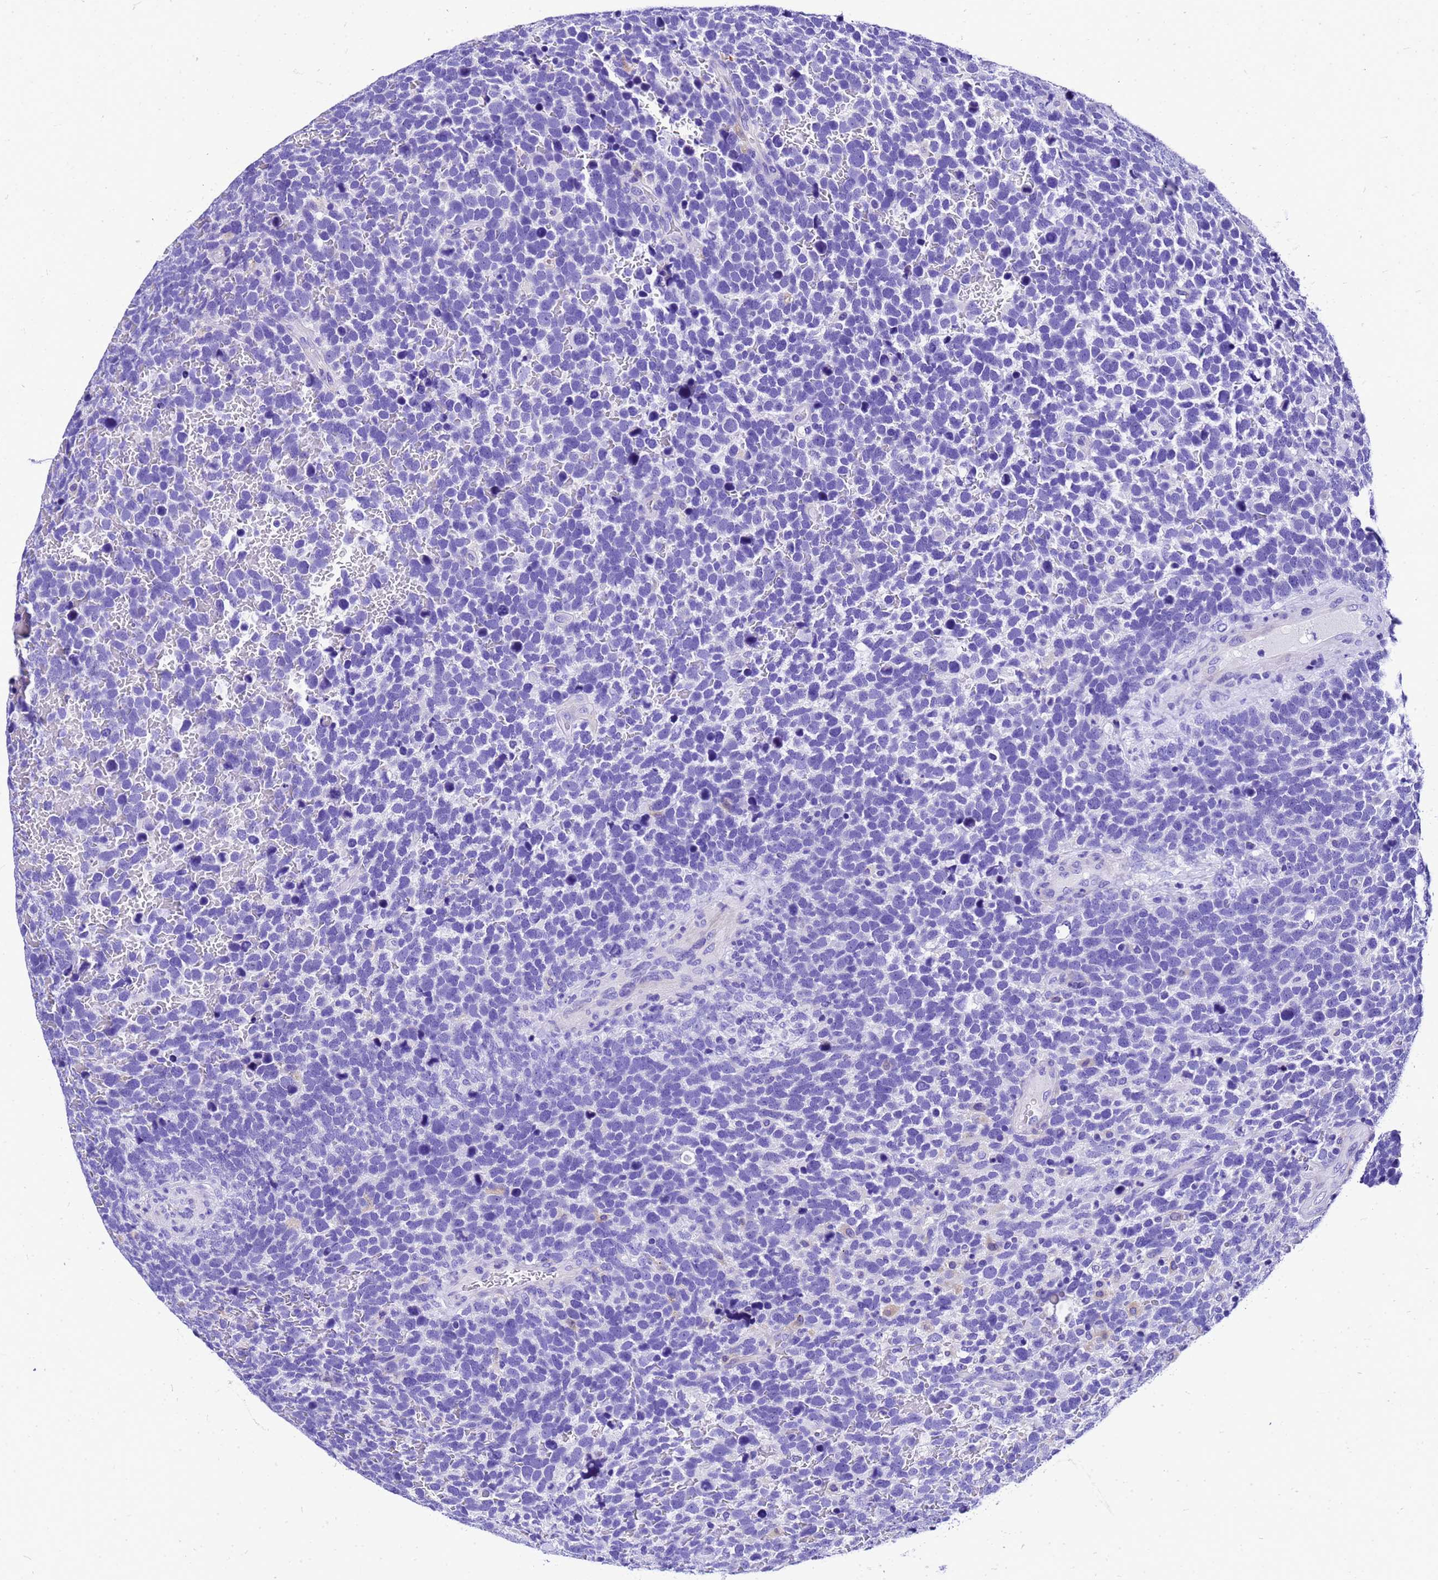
{"staining": {"intensity": "negative", "quantity": "none", "location": "none"}, "tissue": "urothelial cancer", "cell_type": "Tumor cells", "image_type": "cancer", "snomed": [{"axis": "morphology", "description": "Urothelial carcinoma, High grade"}, {"axis": "topography", "description": "Urinary bladder"}], "caption": "DAB (3,3'-diaminobenzidine) immunohistochemical staining of urothelial cancer demonstrates no significant expression in tumor cells. The staining is performed using DAB brown chromogen with nuclei counter-stained in using hematoxylin.", "gene": "HERC4", "patient": {"sex": "female", "age": 82}}